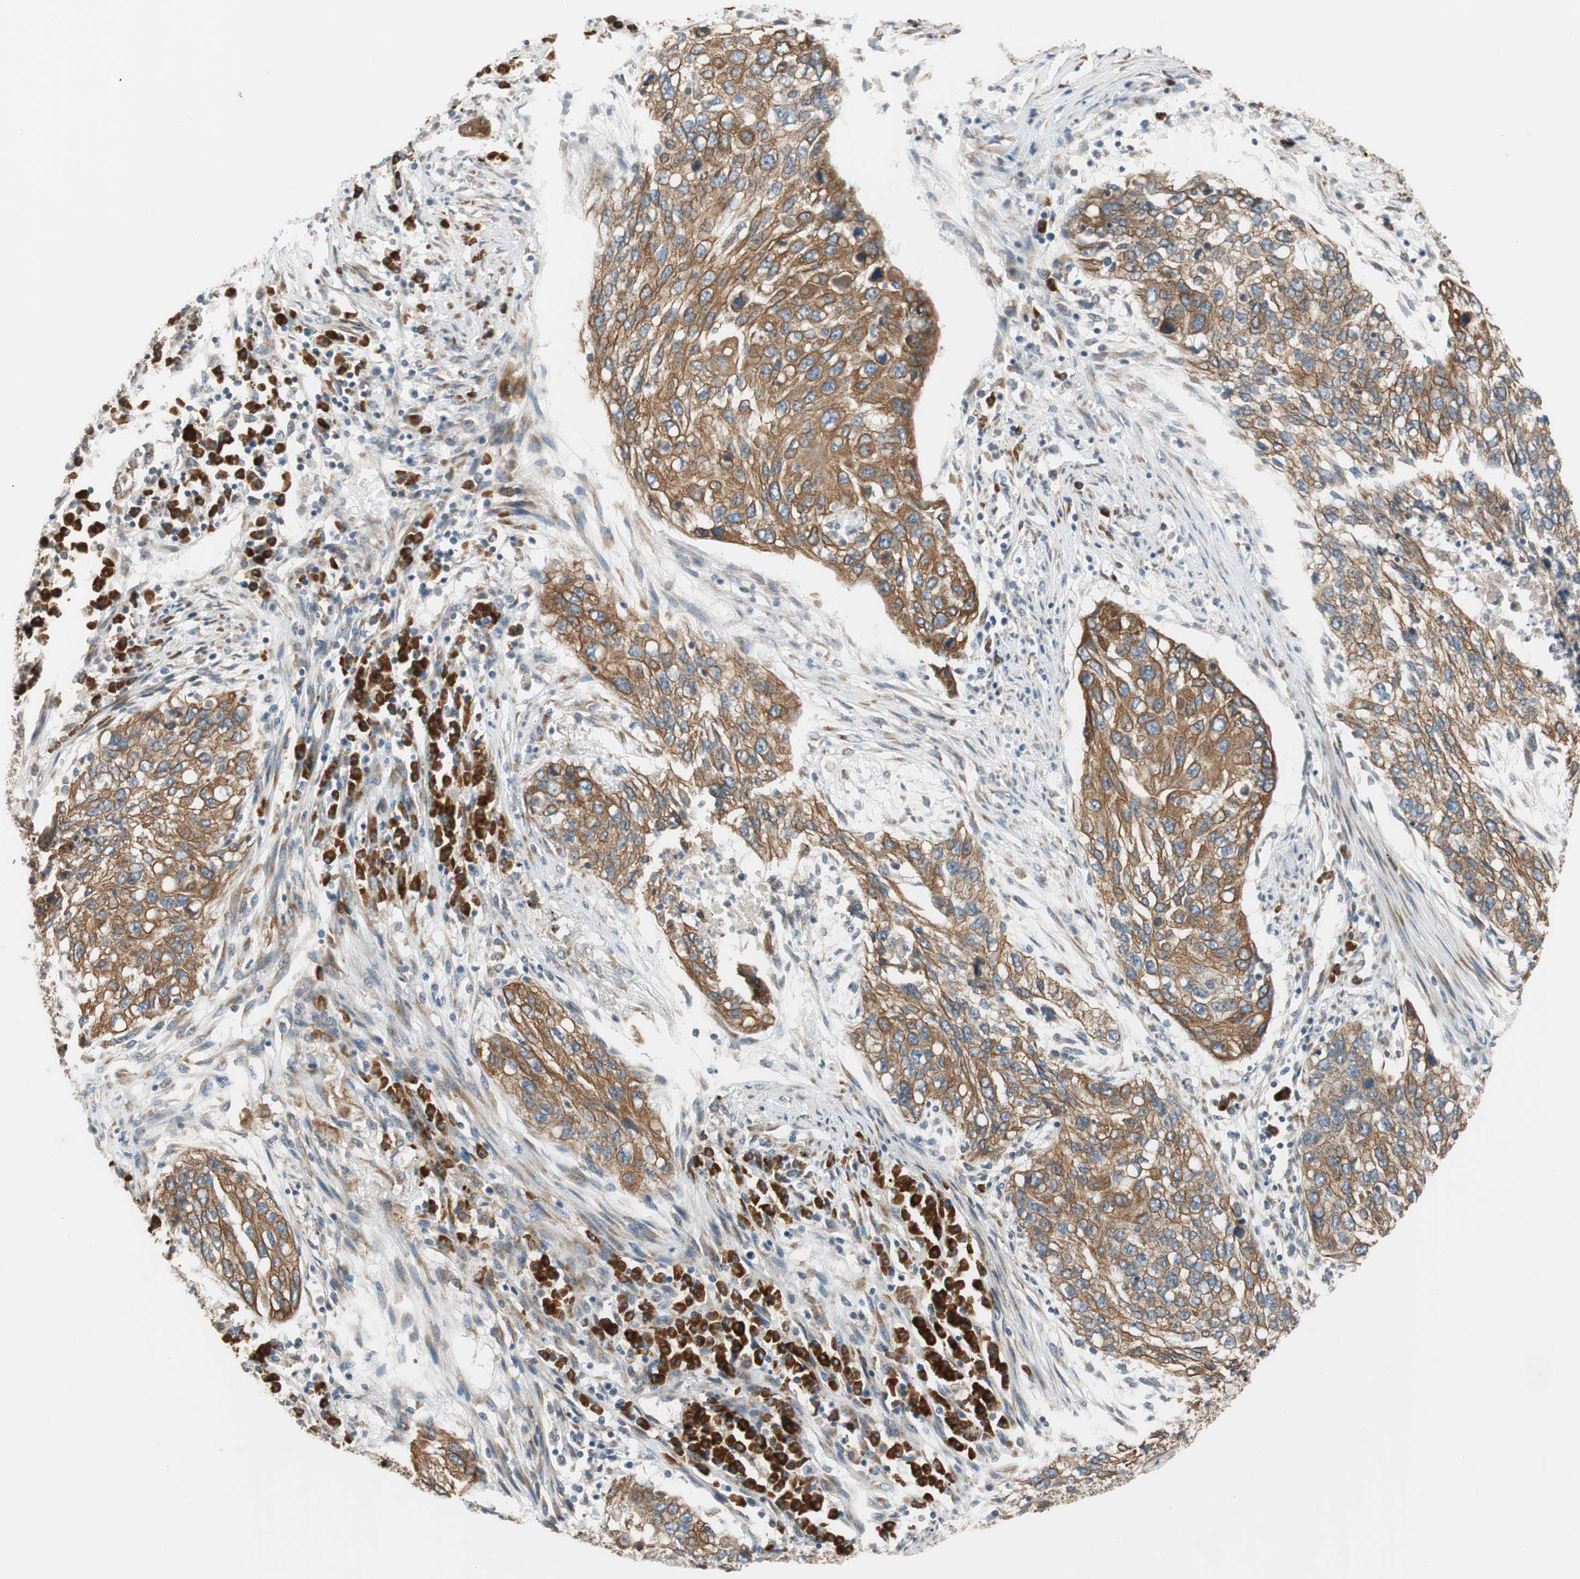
{"staining": {"intensity": "moderate", "quantity": ">75%", "location": "cytoplasmic/membranous"}, "tissue": "lung cancer", "cell_type": "Tumor cells", "image_type": "cancer", "snomed": [{"axis": "morphology", "description": "Squamous cell carcinoma, NOS"}, {"axis": "topography", "description": "Lung"}], "caption": "This is a micrograph of IHC staining of lung cancer (squamous cell carcinoma), which shows moderate staining in the cytoplasmic/membranous of tumor cells.", "gene": "RPN2", "patient": {"sex": "female", "age": 63}}